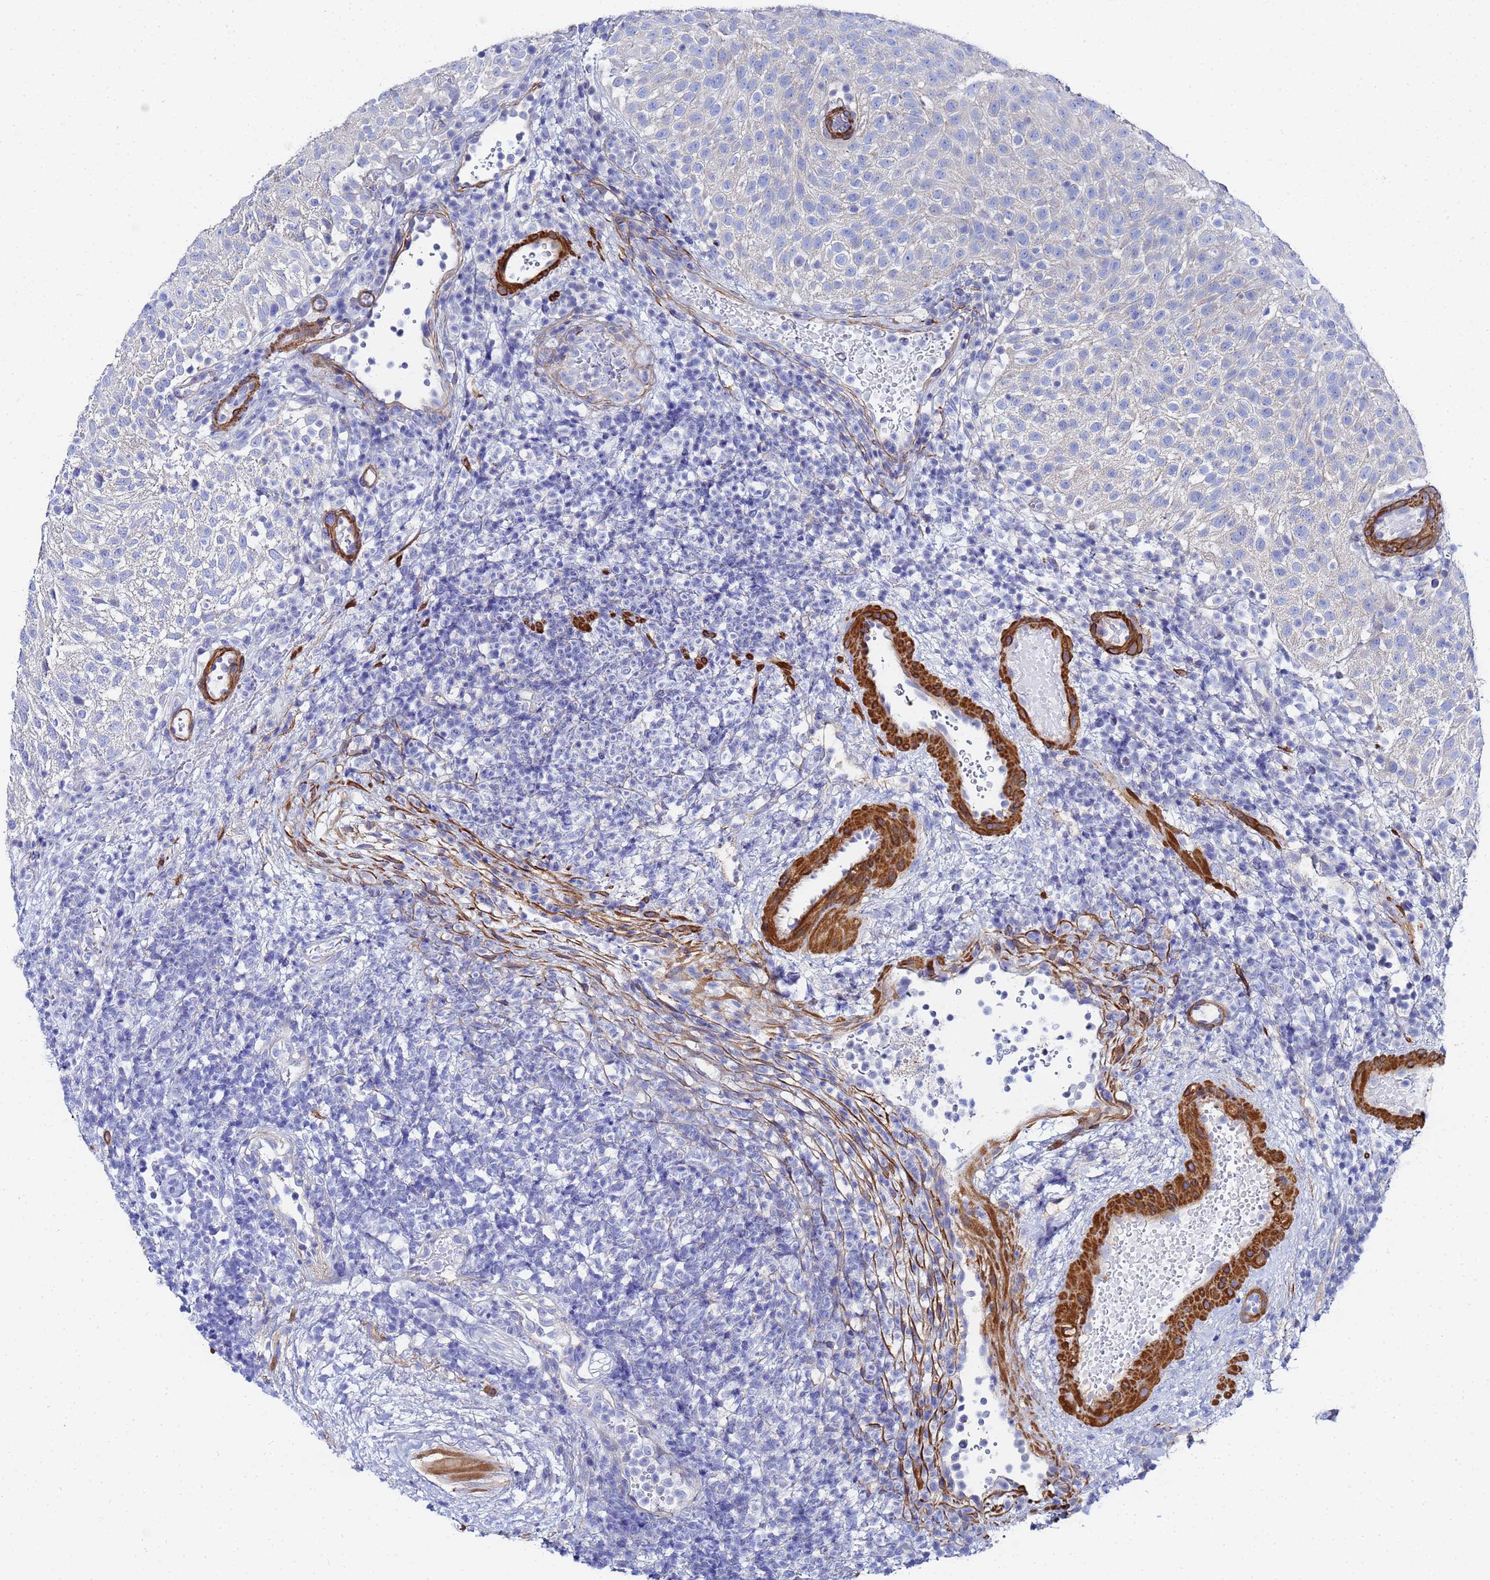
{"staining": {"intensity": "negative", "quantity": "none", "location": "none"}, "tissue": "urothelial cancer", "cell_type": "Tumor cells", "image_type": "cancer", "snomed": [{"axis": "morphology", "description": "Urothelial carcinoma, Low grade"}, {"axis": "topography", "description": "Urinary bladder"}], "caption": "Immunohistochemical staining of urothelial cancer demonstrates no significant staining in tumor cells.", "gene": "RAB39B", "patient": {"sex": "male", "age": 78}}